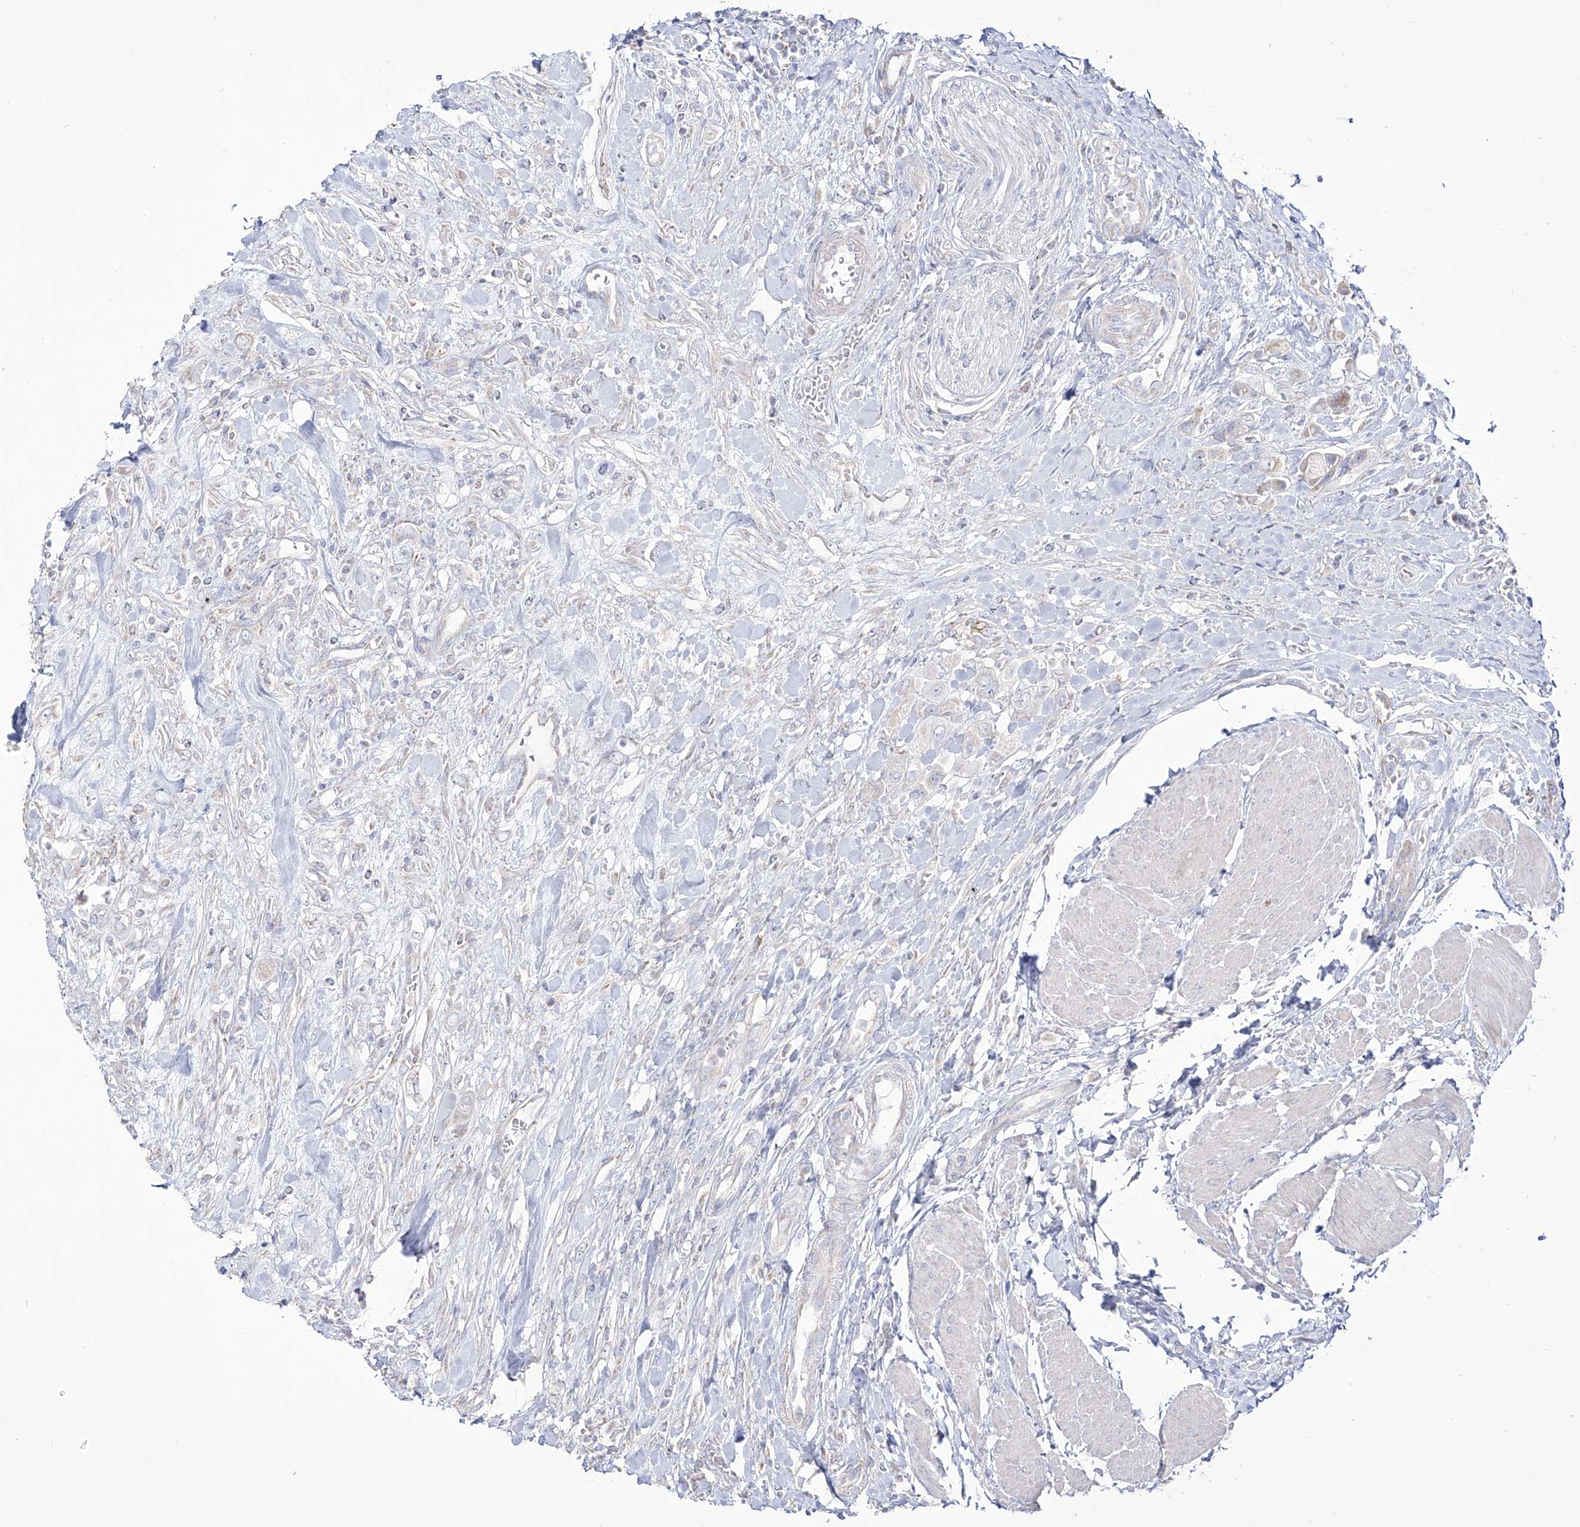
{"staining": {"intensity": "negative", "quantity": "none", "location": "none"}, "tissue": "urothelial cancer", "cell_type": "Tumor cells", "image_type": "cancer", "snomed": [{"axis": "morphology", "description": "Urothelial carcinoma, High grade"}, {"axis": "topography", "description": "Urinary bladder"}], "caption": "High-grade urothelial carcinoma stained for a protein using IHC exhibits no staining tumor cells.", "gene": "RCHY1", "patient": {"sex": "male", "age": 50}}